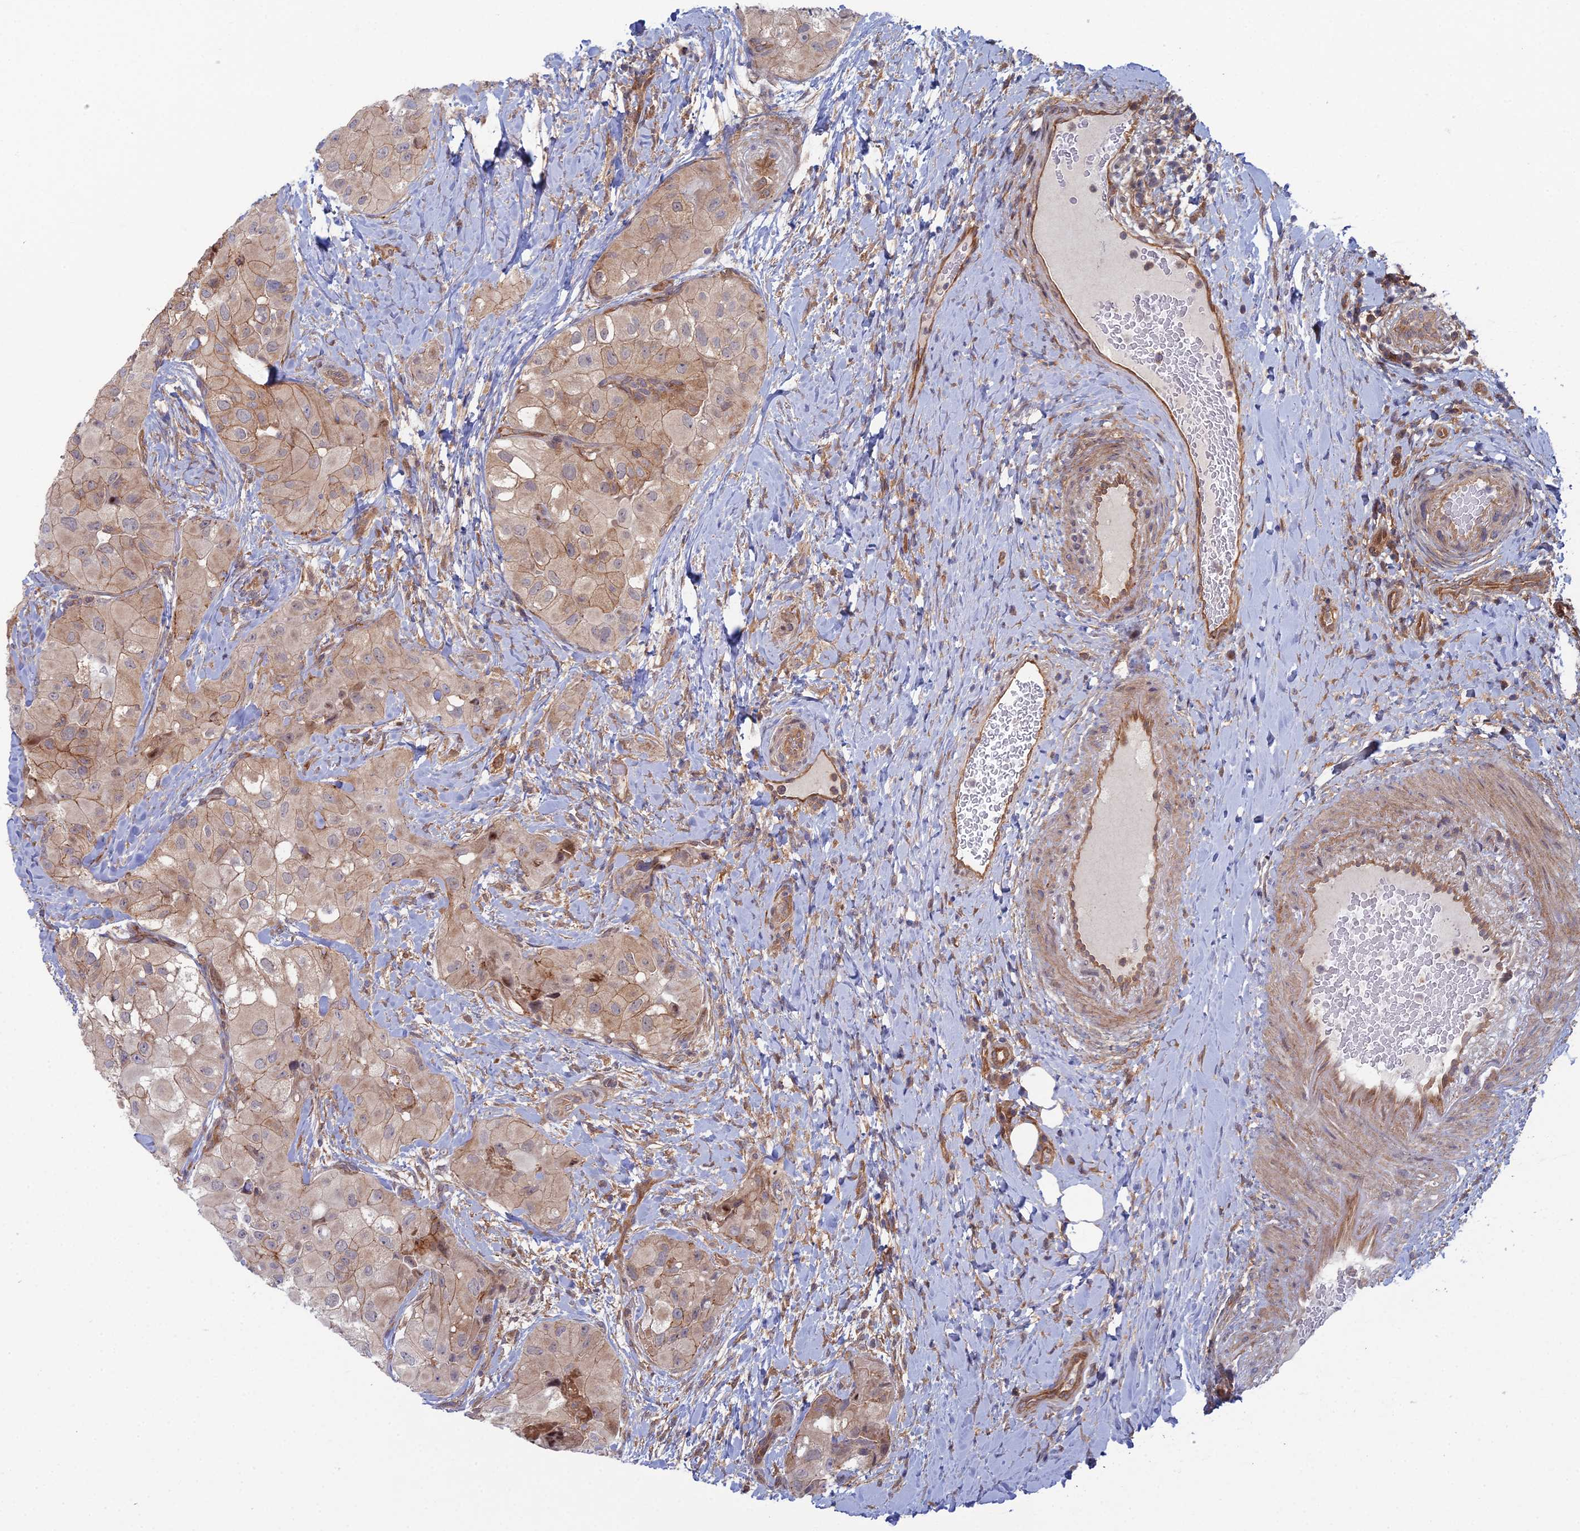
{"staining": {"intensity": "weak", "quantity": ">75%", "location": "cytoplasmic/membranous"}, "tissue": "thyroid cancer", "cell_type": "Tumor cells", "image_type": "cancer", "snomed": [{"axis": "morphology", "description": "Normal tissue, NOS"}, {"axis": "morphology", "description": "Papillary adenocarcinoma, NOS"}, {"axis": "topography", "description": "Thyroid gland"}], "caption": "A low amount of weak cytoplasmic/membranous expression is seen in about >75% of tumor cells in thyroid cancer (papillary adenocarcinoma) tissue.", "gene": "ABHD1", "patient": {"sex": "female", "age": 59}}